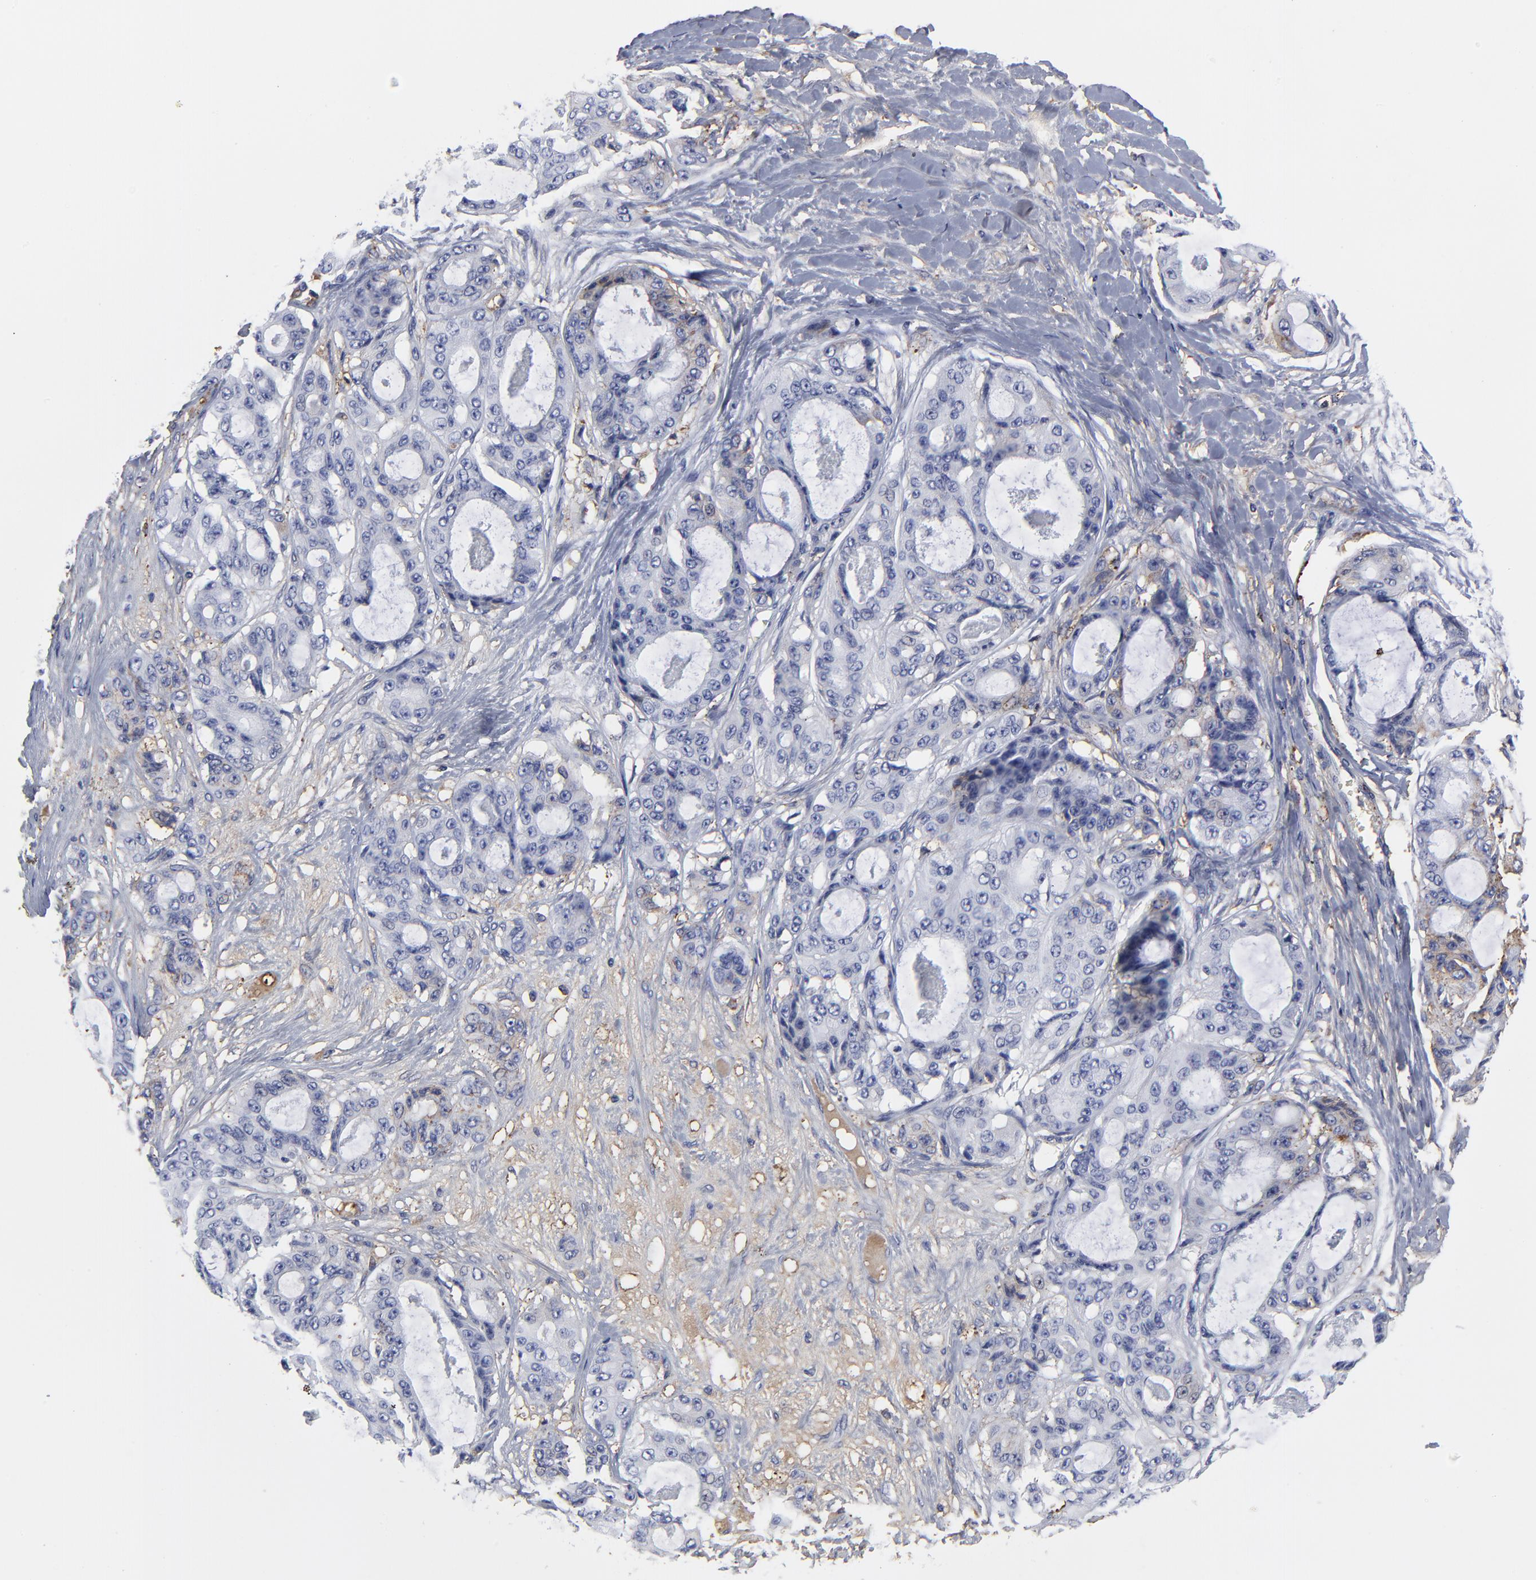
{"staining": {"intensity": "weak", "quantity": "<25%", "location": "cytoplasmic/membranous"}, "tissue": "ovarian cancer", "cell_type": "Tumor cells", "image_type": "cancer", "snomed": [{"axis": "morphology", "description": "Carcinoma, endometroid"}, {"axis": "topography", "description": "Ovary"}], "caption": "The micrograph exhibits no staining of tumor cells in ovarian cancer. The staining was performed using DAB (3,3'-diaminobenzidine) to visualize the protein expression in brown, while the nuclei were stained in blue with hematoxylin (Magnification: 20x).", "gene": "DCN", "patient": {"sex": "female", "age": 61}}